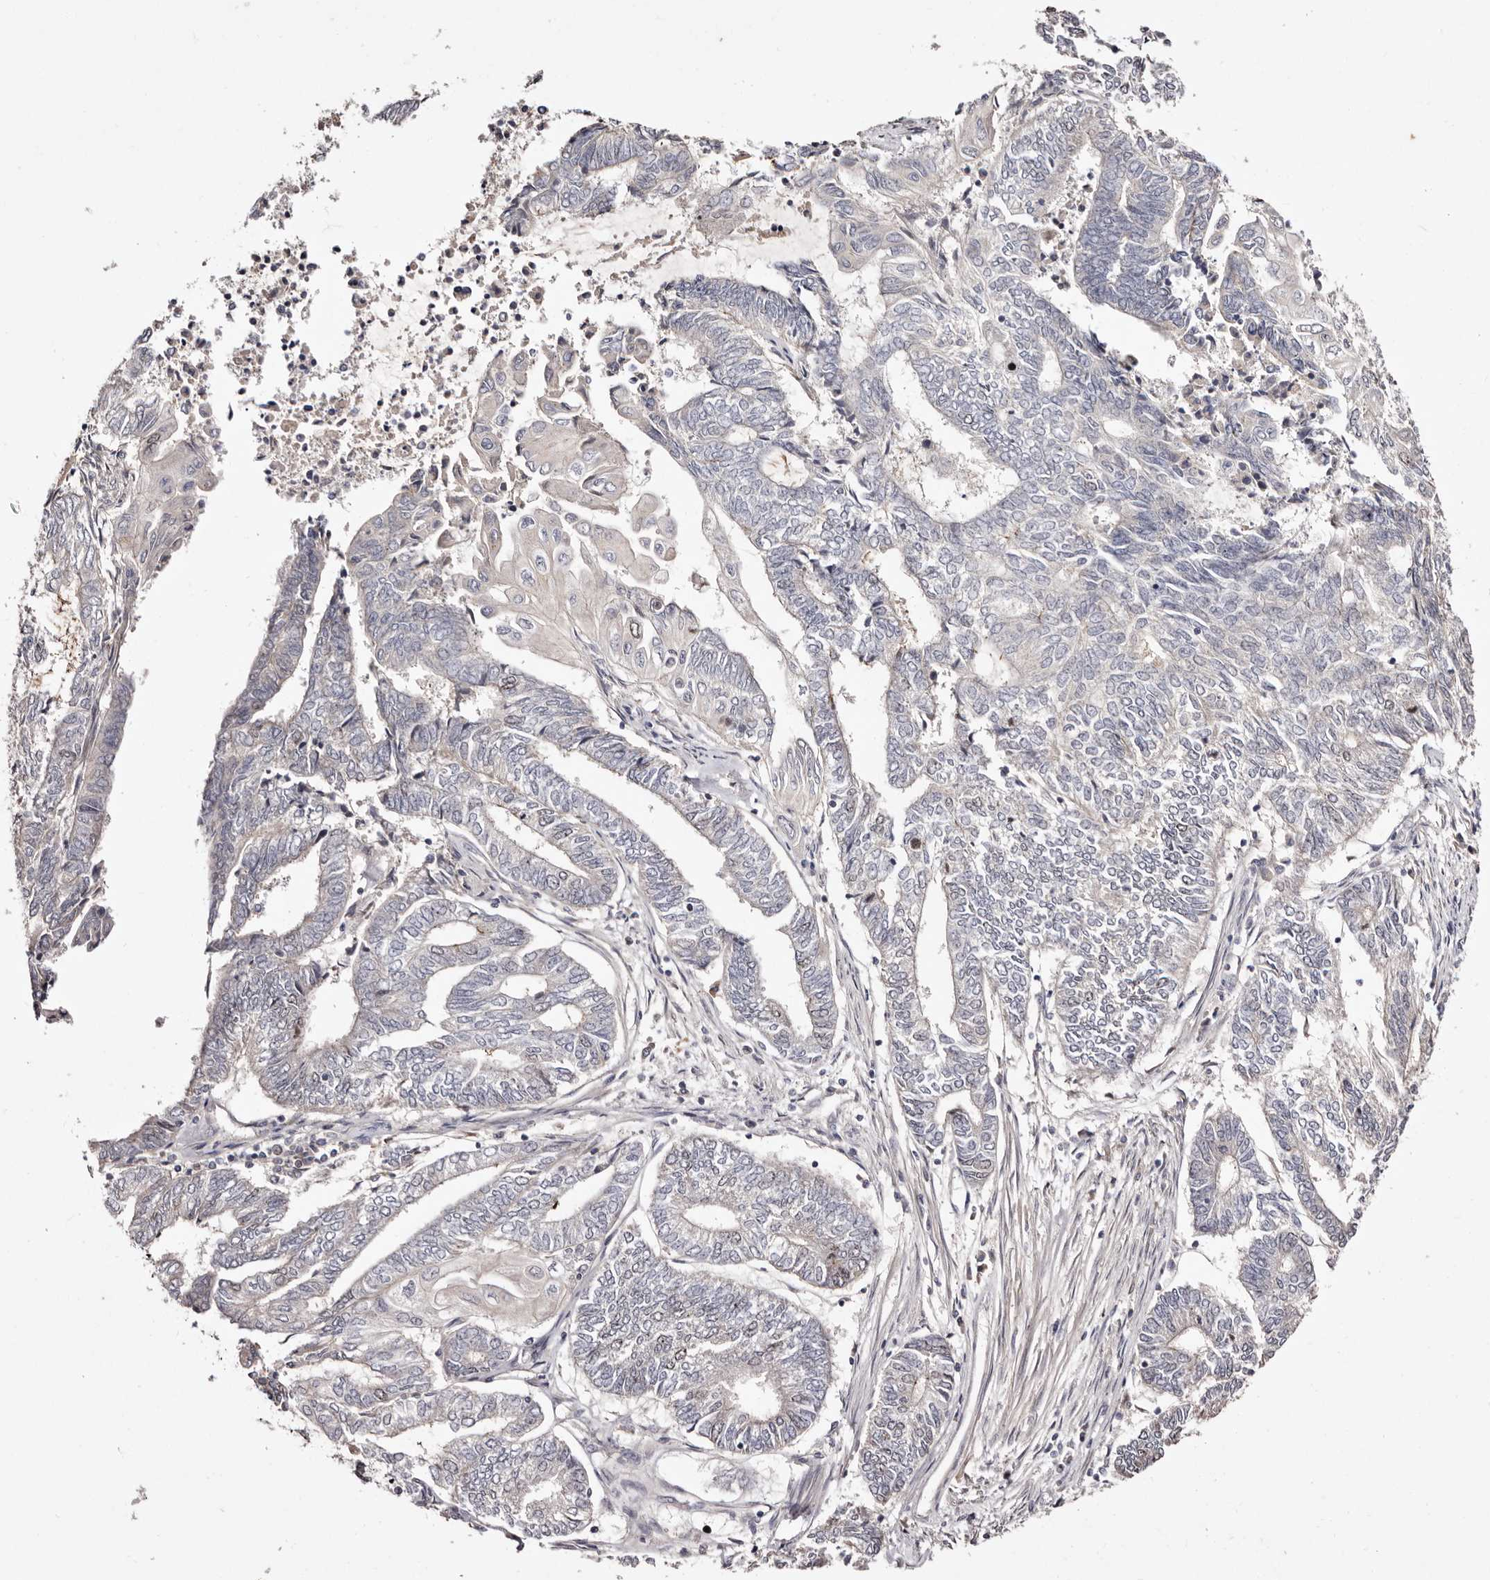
{"staining": {"intensity": "negative", "quantity": "none", "location": "none"}, "tissue": "endometrial cancer", "cell_type": "Tumor cells", "image_type": "cancer", "snomed": [{"axis": "morphology", "description": "Adenocarcinoma, NOS"}, {"axis": "topography", "description": "Uterus"}, {"axis": "topography", "description": "Endometrium"}], "caption": "Immunohistochemical staining of human adenocarcinoma (endometrial) exhibits no significant staining in tumor cells.", "gene": "CDCA8", "patient": {"sex": "female", "age": 70}}